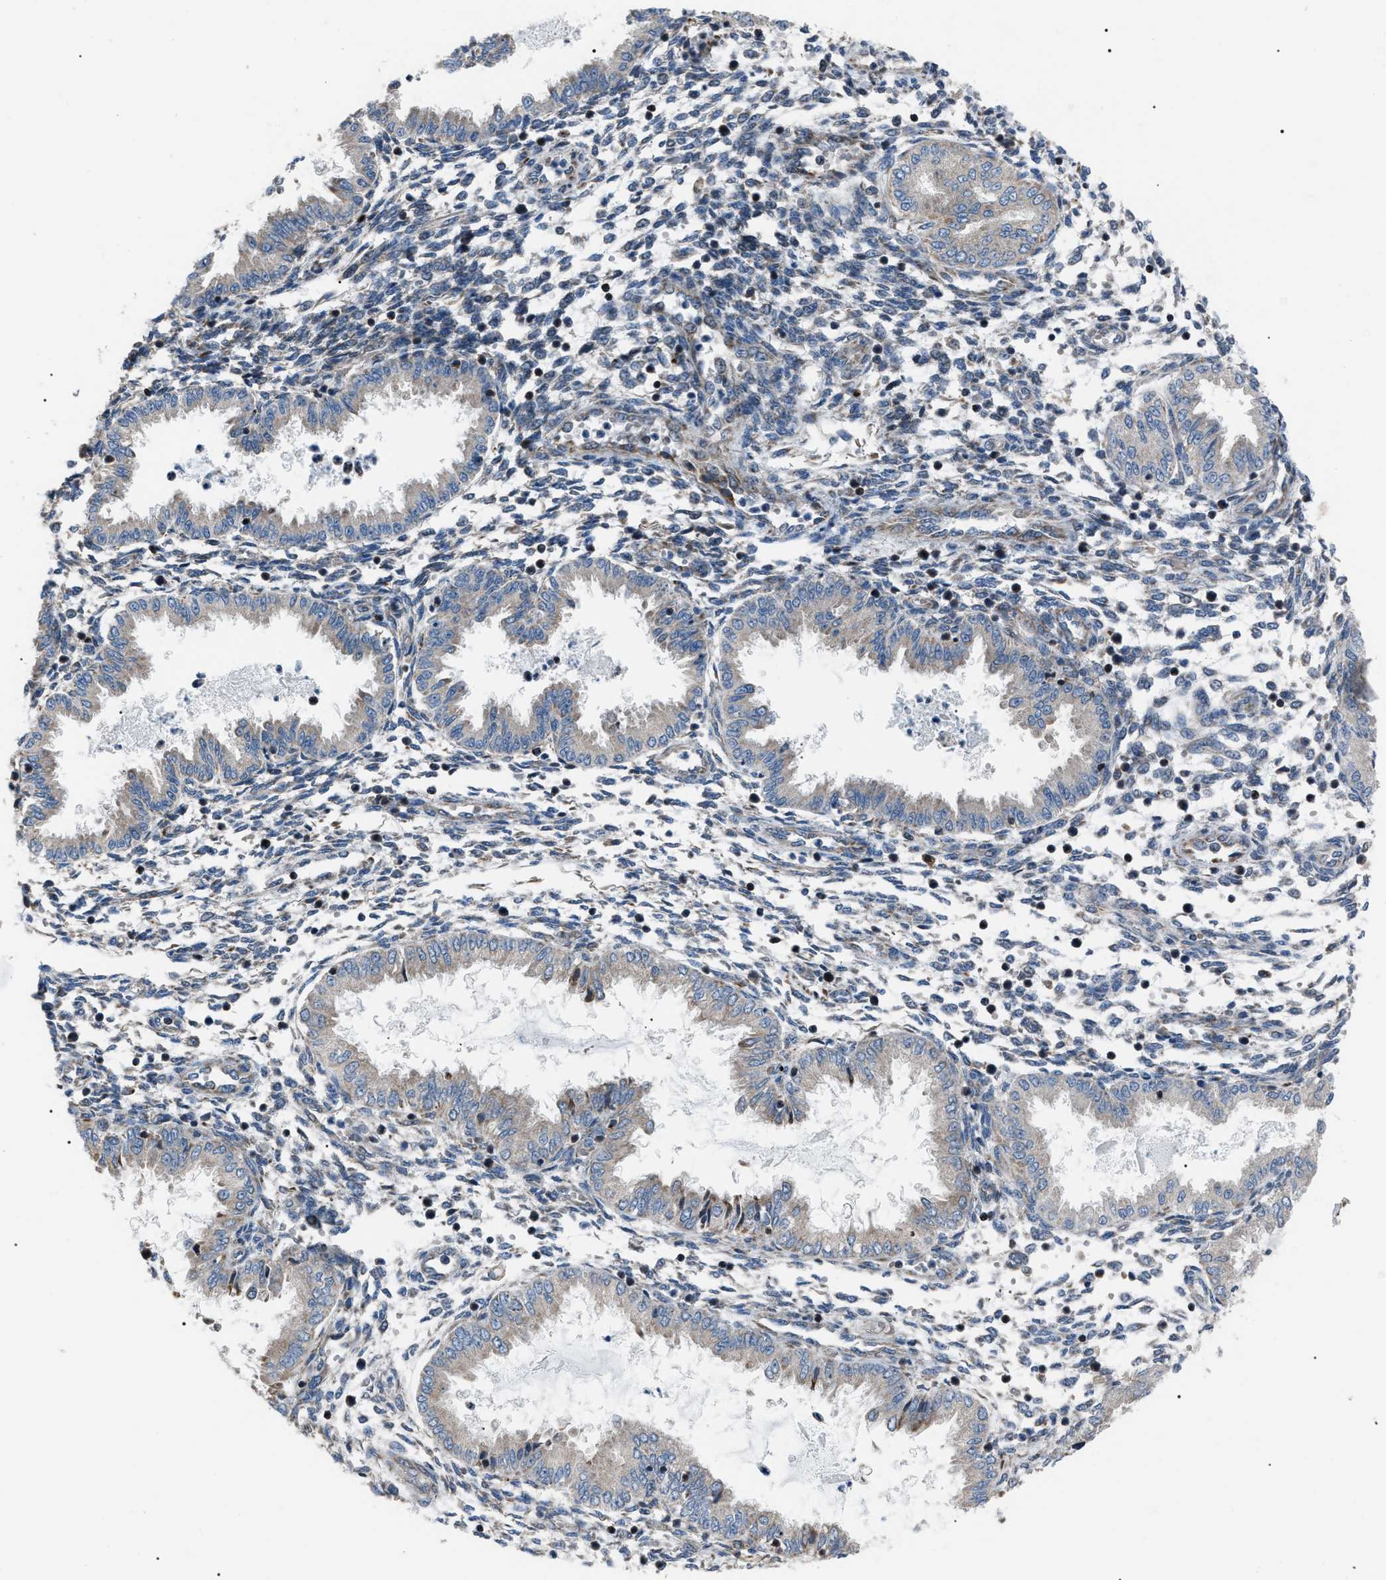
{"staining": {"intensity": "moderate", "quantity": "<25%", "location": "cytoplasmic/membranous"}, "tissue": "endometrium", "cell_type": "Cells in endometrial stroma", "image_type": "normal", "snomed": [{"axis": "morphology", "description": "Normal tissue, NOS"}, {"axis": "topography", "description": "Endometrium"}], "caption": "An immunohistochemistry histopathology image of unremarkable tissue is shown. Protein staining in brown shows moderate cytoplasmic/membranous positivity in endometrium within cells in endometrial stroma.", "gene": "AGO2", "patient": {"sex": "female", "age": 33}}